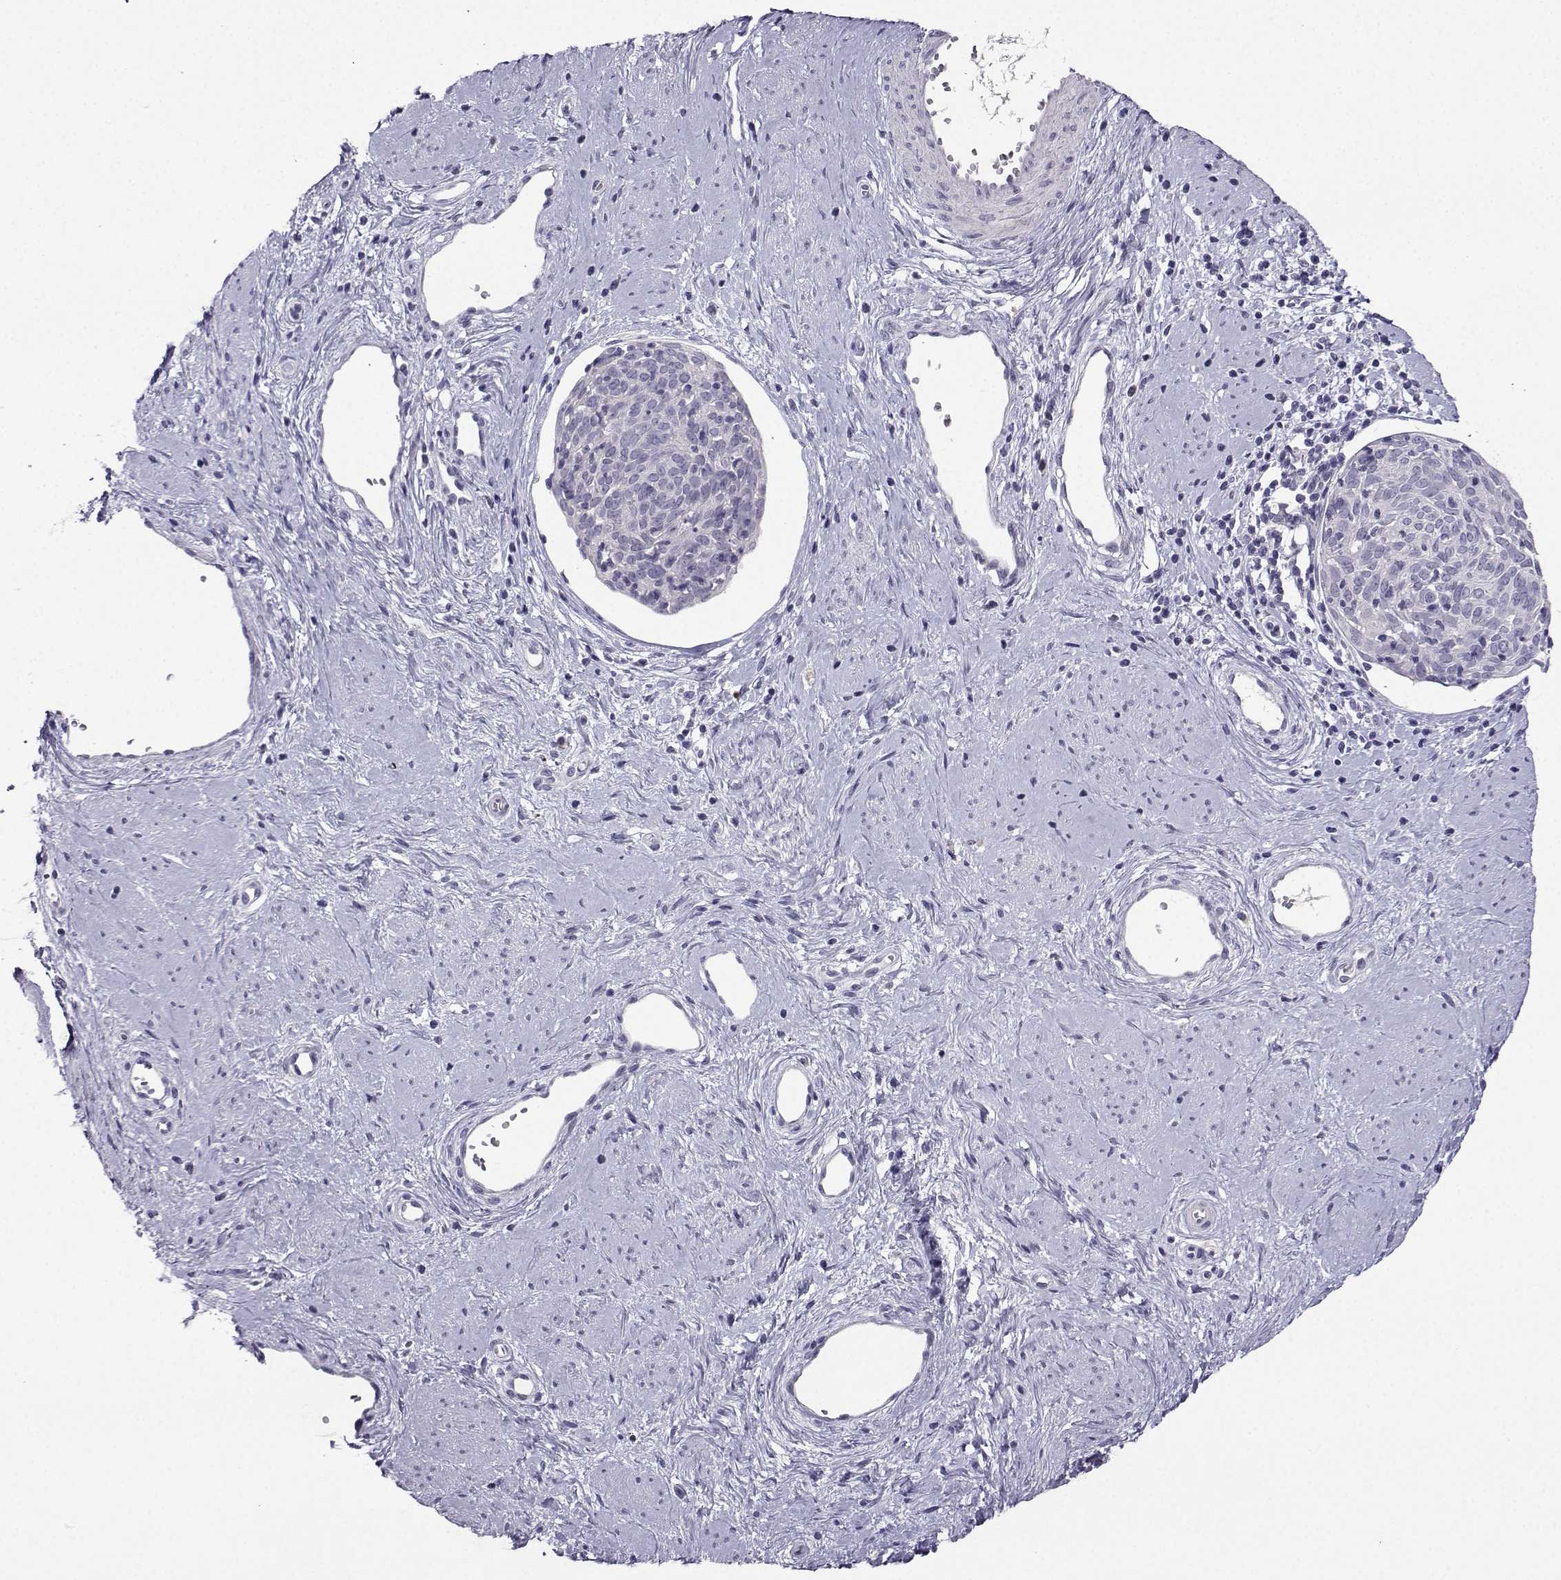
{"staining": {"intensity": "negative", "quantity": "none", "location": "none"}, "tissue": "cervical cancer", "cell_type": "Tumor cells", "image_type": "cancer", "snomed": [{"axis": "morphology", "description": "Squamous cell carcinoma, NOS"}, {"axis": "topography", "description": "Cervix"}], "caption": "Tumor cells are negative for protein expression in human cervical cancer (squamous cell carcinoma).", "gene": "CRYBB1", "patient": {"sex": "female", "age": 39}}